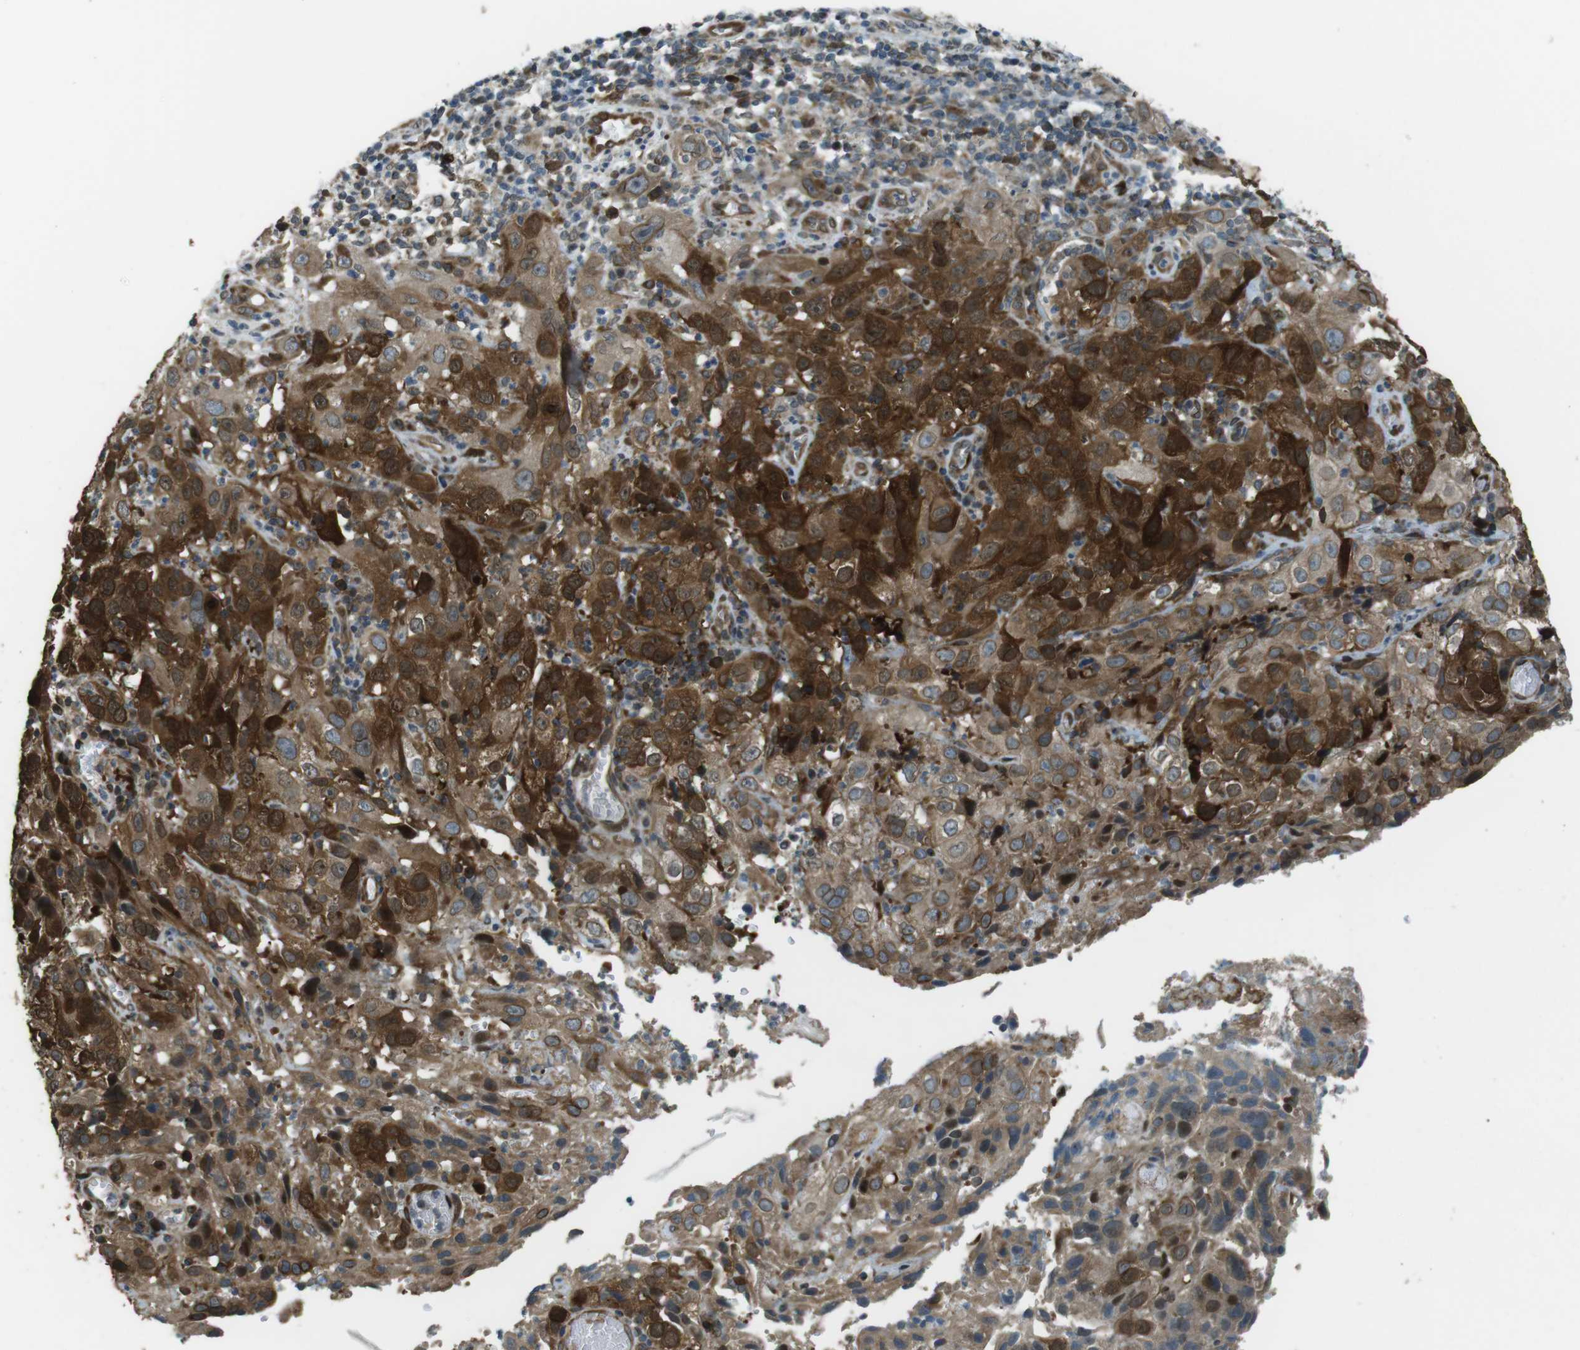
{"staining": {"intensity": "strong", "quantity": ">75%", "location": "cytoplasmic/membranous,nuclear"}, "tissue": "cervical cancer", "cell_type": "Tumor cells", "image_type": "cancer", "snomed": [{"axis": "morphology", "description": "Squamous cell carcinoma, NOS"}, {"axis": "topography", "description": "Cervix"}], "caption": "Cervical cancer (squamous cell carcinoma) stained for a protein displays strong cytoplasmic/membranous and nuclear positivity in tumor cells.", "gene": "ZNF330", "patient": {"sex": "female", "age": 32}}